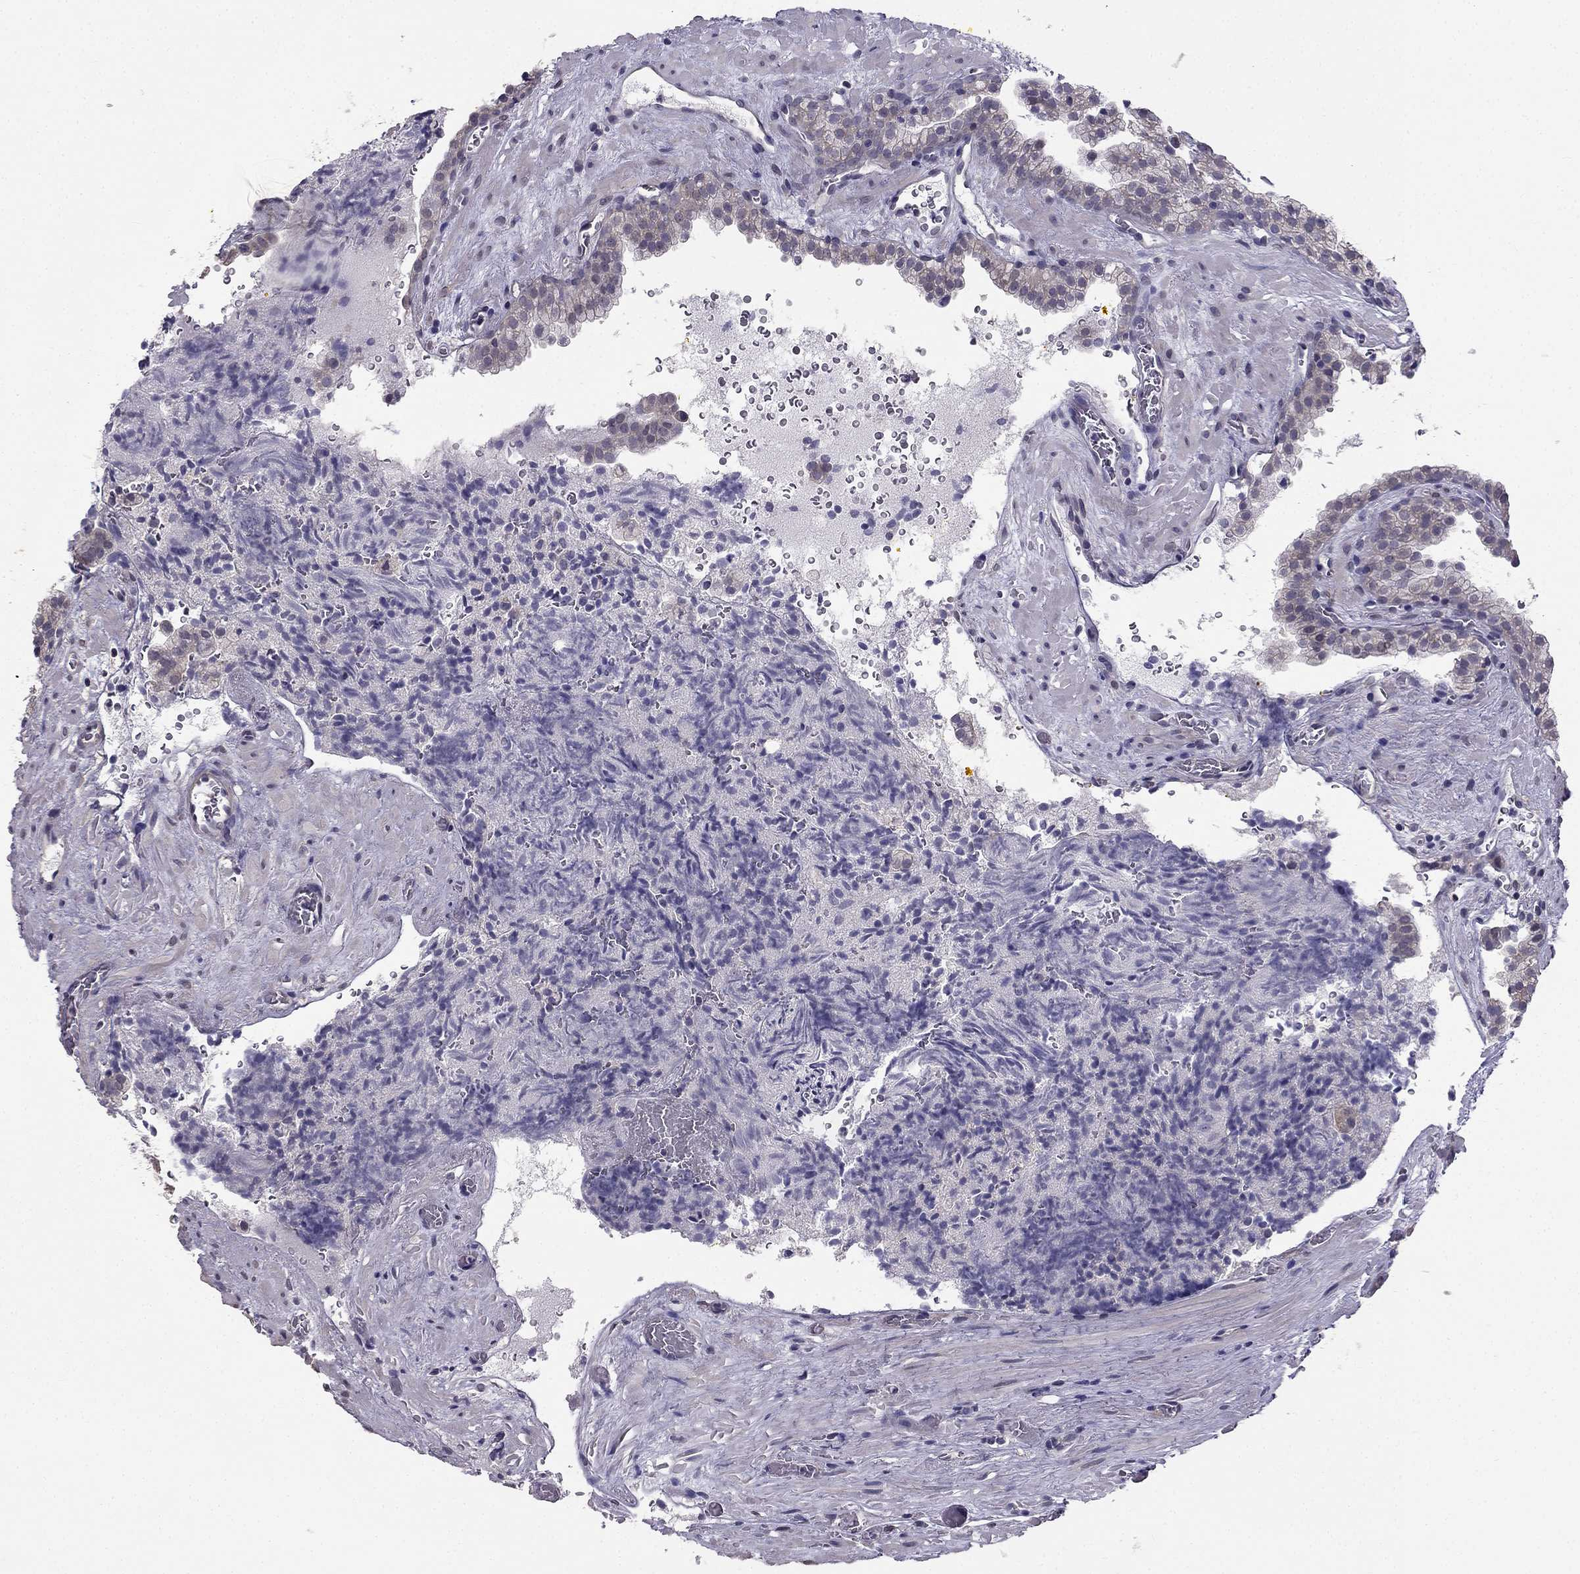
{"staining": {"intensity": "negative", "quantity": "none", "location": "none"}, "tissue": "prostate cancer", "cell_type": "Tumor cells", "image_type": "cancer", "snomed": [{"axis": "morphology", "description": "Adenocarcinoma, NOS"}, {"axis": "topography", "description": "Prostate"}], "caption": "Immunohistochemistry (IHC) of adenocarcinoma (prostate) displays no staining in tumor cells.", "gene": "HSFX1", "patient": {"sex": "male", "age": 66}}